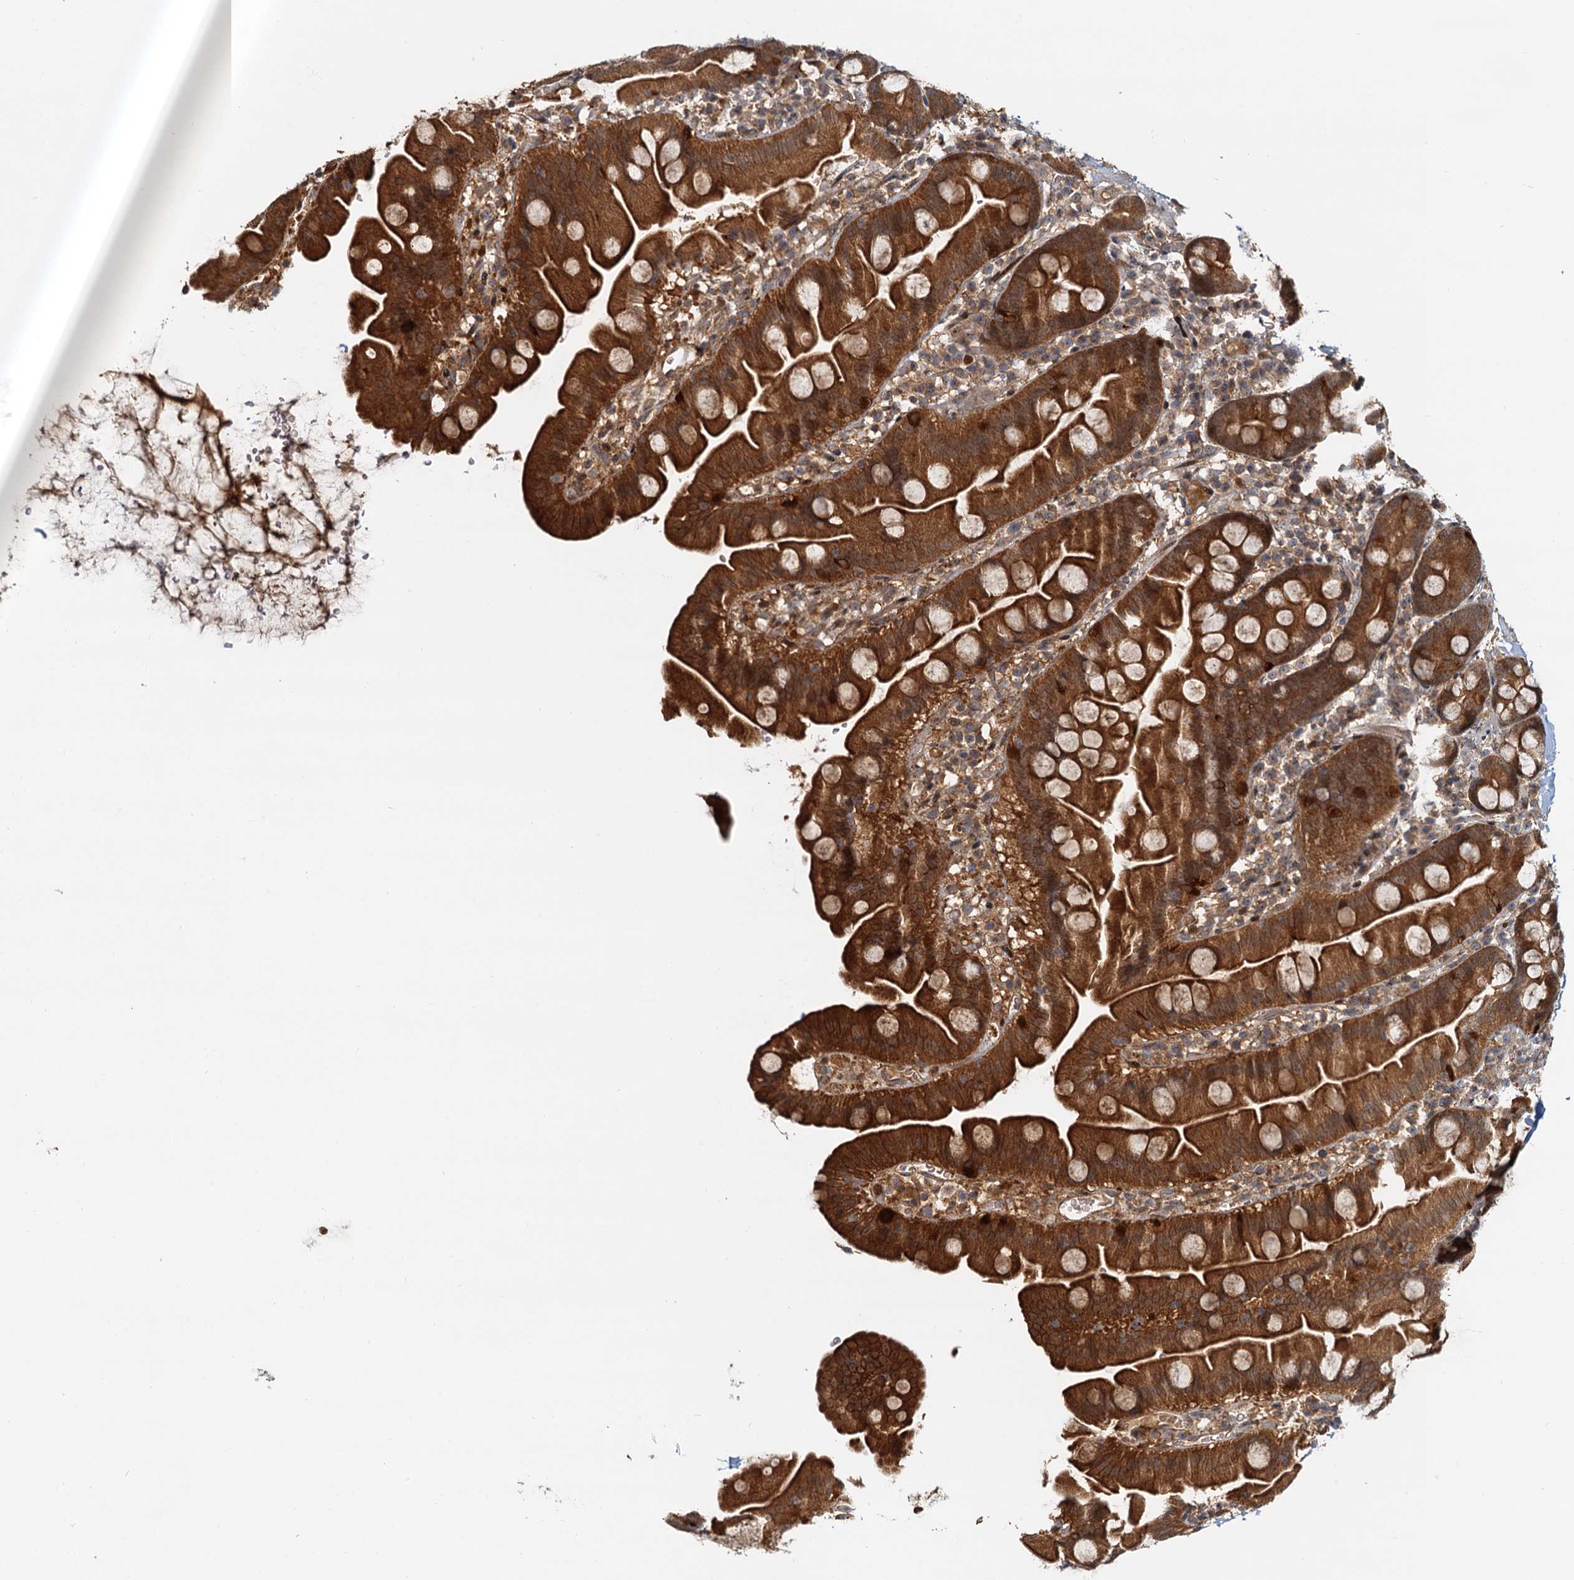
{"staining": {"intensity": "strong", "quantity": ">75%", "location": "cytoplasmic/membranous"}, "tissue": "small intestine", "cell_type": "Glandular cells", "image_type": "normal", "snomed": [{"axis": "morphology", "description": "Normal tissue, NOS"}, {"axis": "topography", "description": "Small intestine"}], "caption": "Immunohistochemical staining of benign small intestine demonstrates strong cytoplasmic/membranous protein positivity in approximately >75% of glandular cells. (brown staining indicates protein expression, while blue staining denotes nuclei).", "gene": "TOLLIP", "patient": {"sex": "female", "age": 68}}